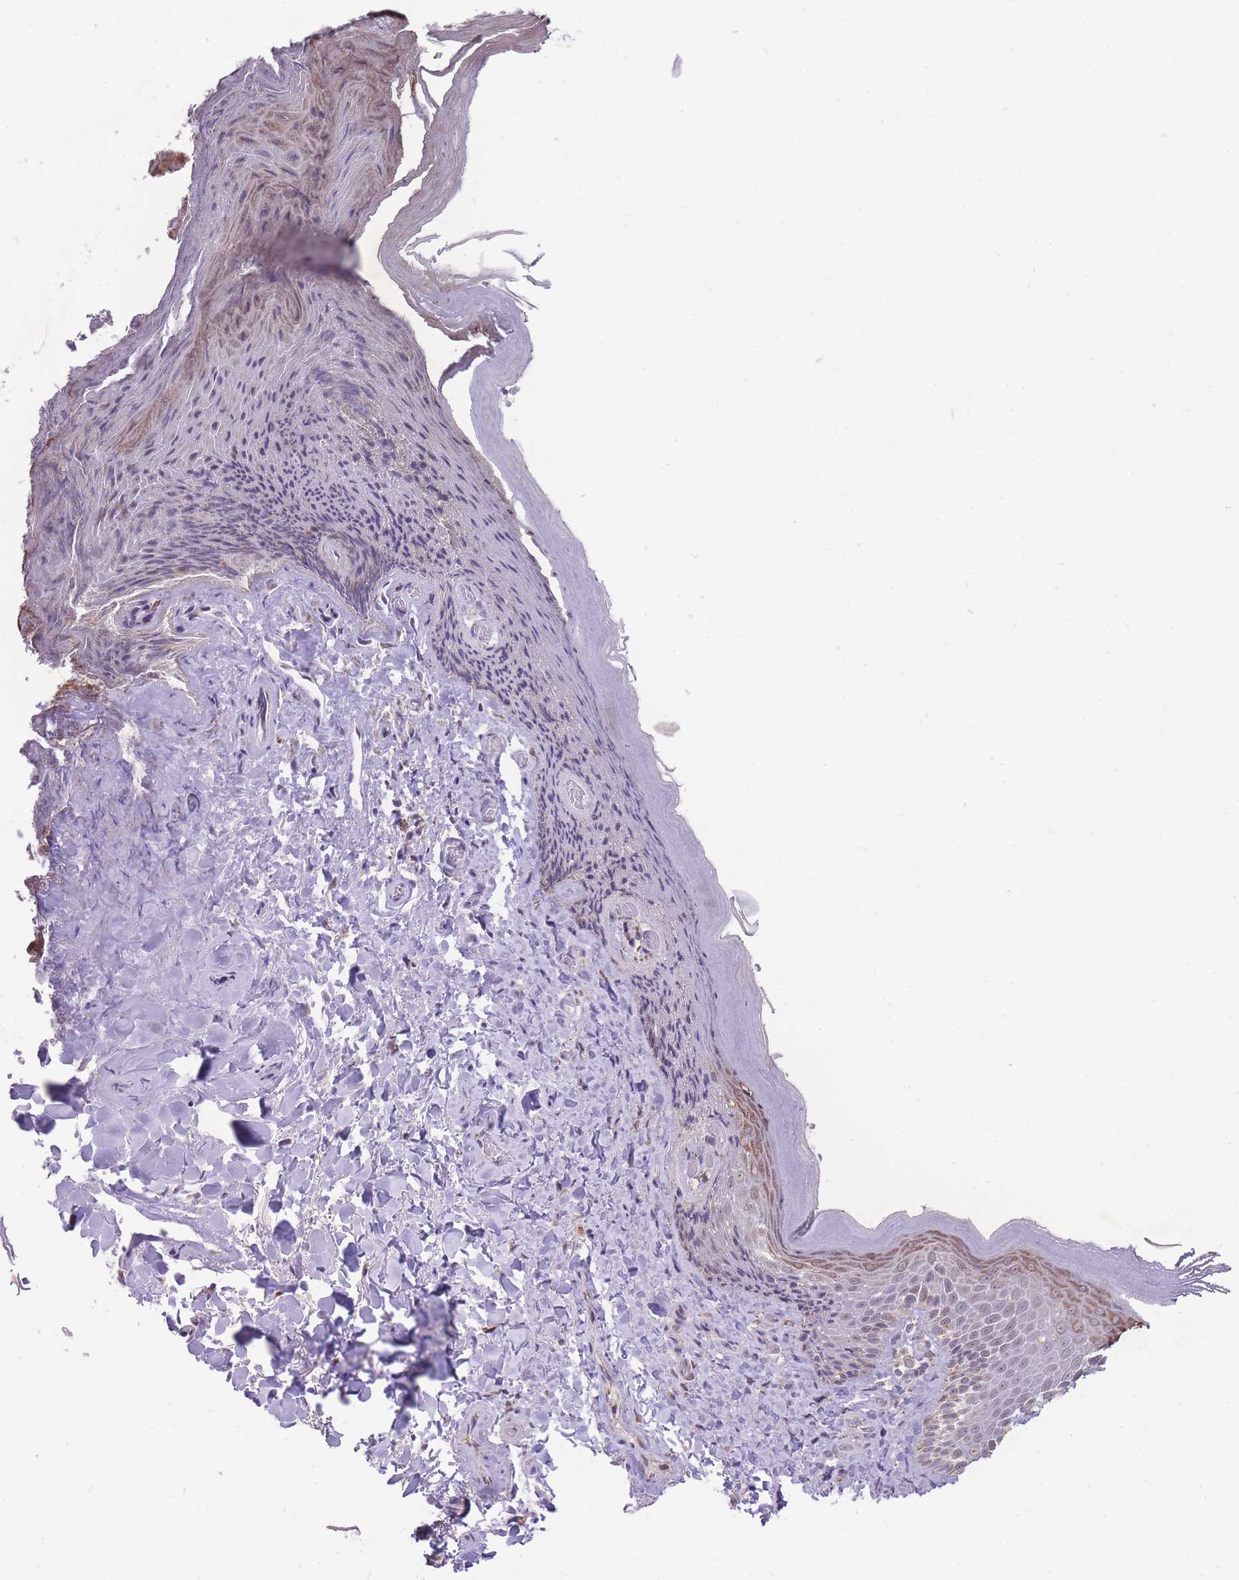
{"staining": {"intensity": "weak", "quantity": "<25%", "location": "cytoplasmic/membranous"}, "tissue": "skin", "cell_type": "Epidermal cells", "image_type": "normal", "snomed": [{"axis": "morphology", "description": "Normal tissue, NOS"}, {"axis": "topography", "description": "Anal"}], "caption": "This is a photomicrograph of immunohistochemistry staining of unremarkable skin, which shows no expression in epidermal cells.", "gene": "NELL1", "patient": {"sex": "female", "age": 89}}